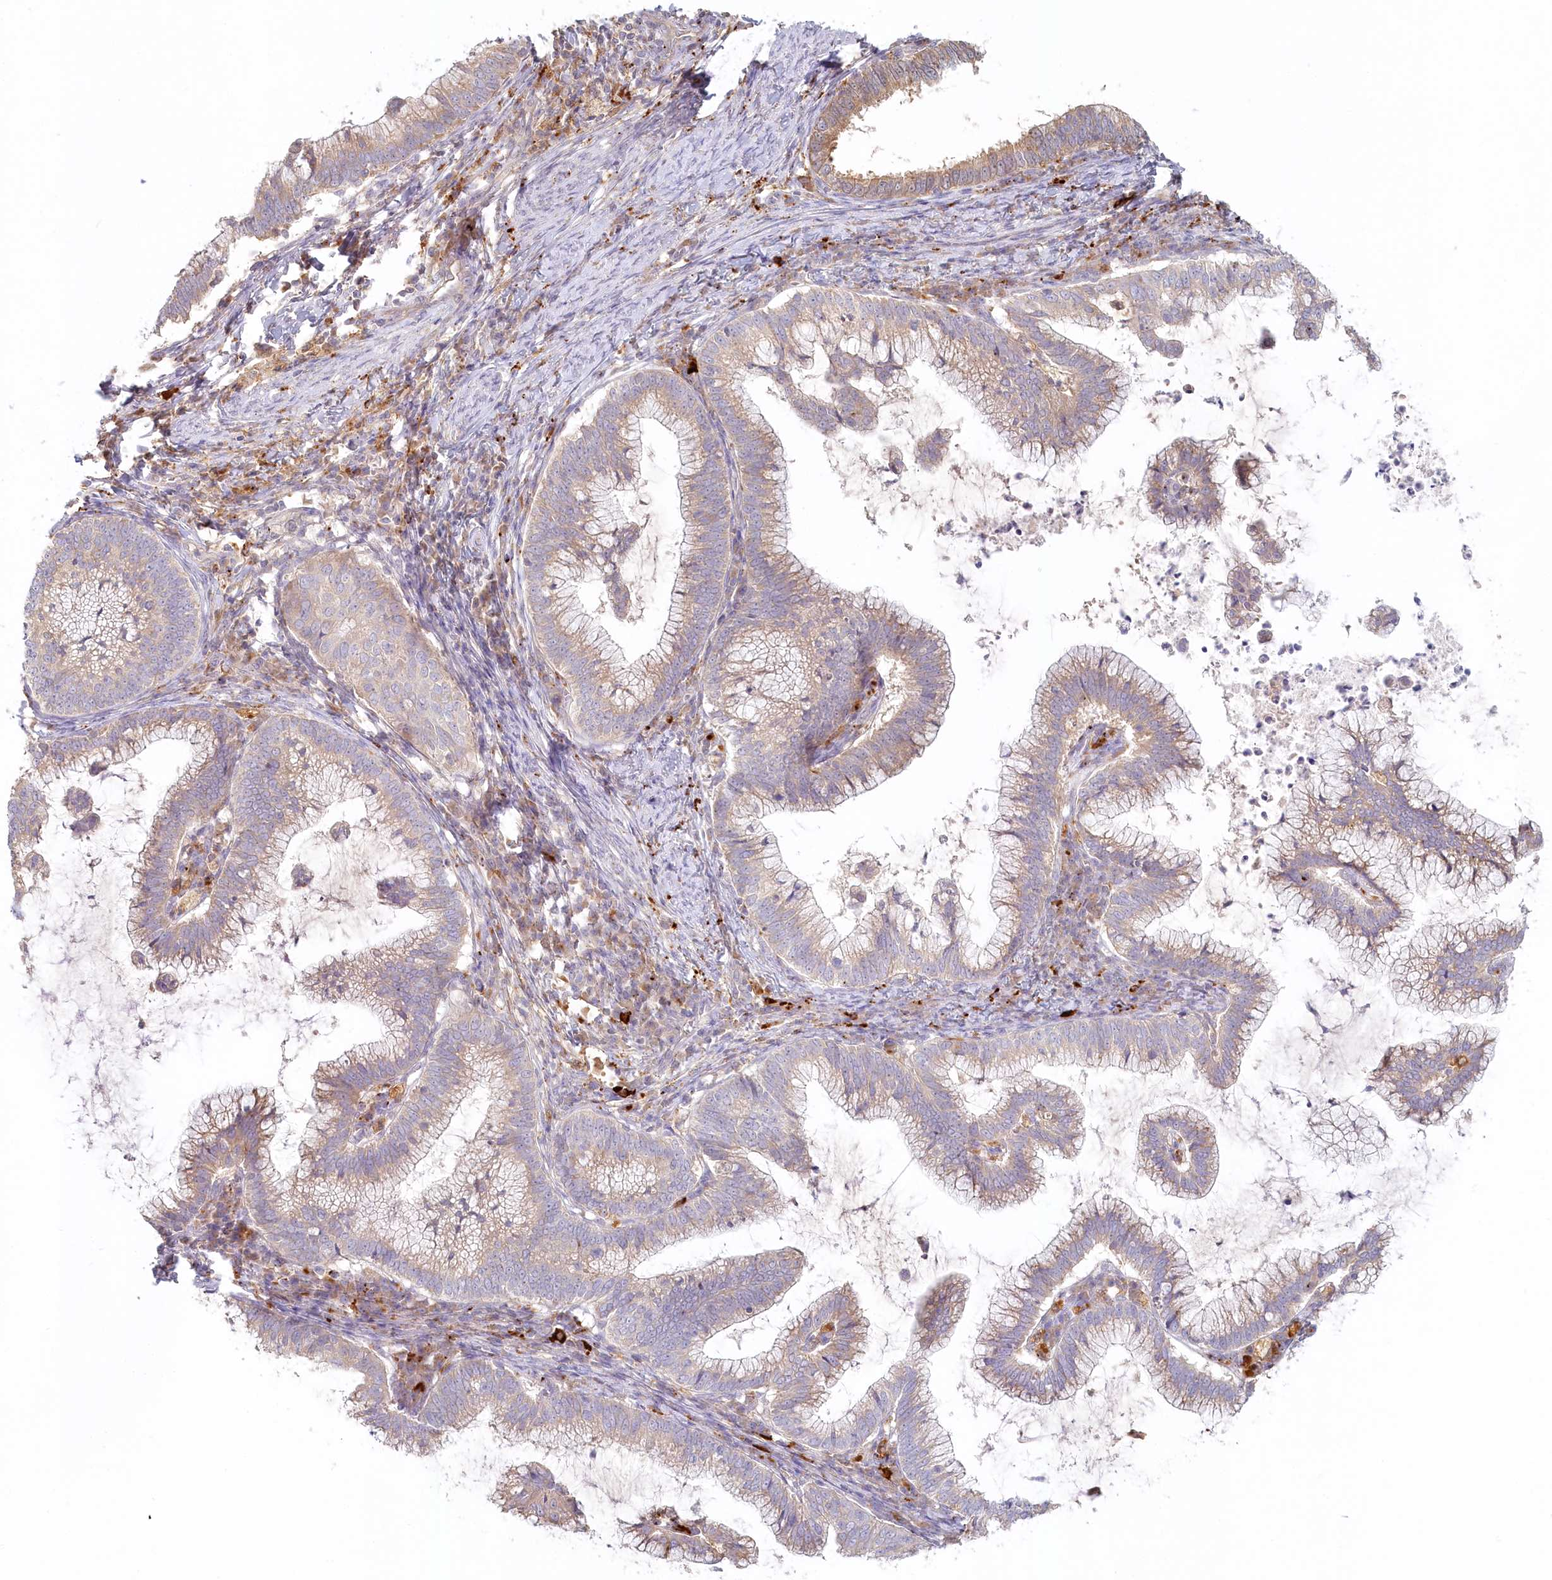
{"staining": {"intensity": "weak", "quantity": "25%-75%", "location": "cytoplasmic/membranous"}, "tissue": "cervical cancer", "cell_type": "Tumor cells", "image_type": "cancer", "snomed": [{"axis": "morphology", "description": "Adenocarcinoma, NOS"}, {"axis": "topography", "description": "Cervix"}], "caption": "IHC (DAB (3,3'-diaminobenzidine)) staining of cervical cancer displays weak cytoplasmic/membranous protein positivity in about 25%-75% of tumor cells.", "gene": "VSIG1", "patient": {"sex": "female", "age": 36}}